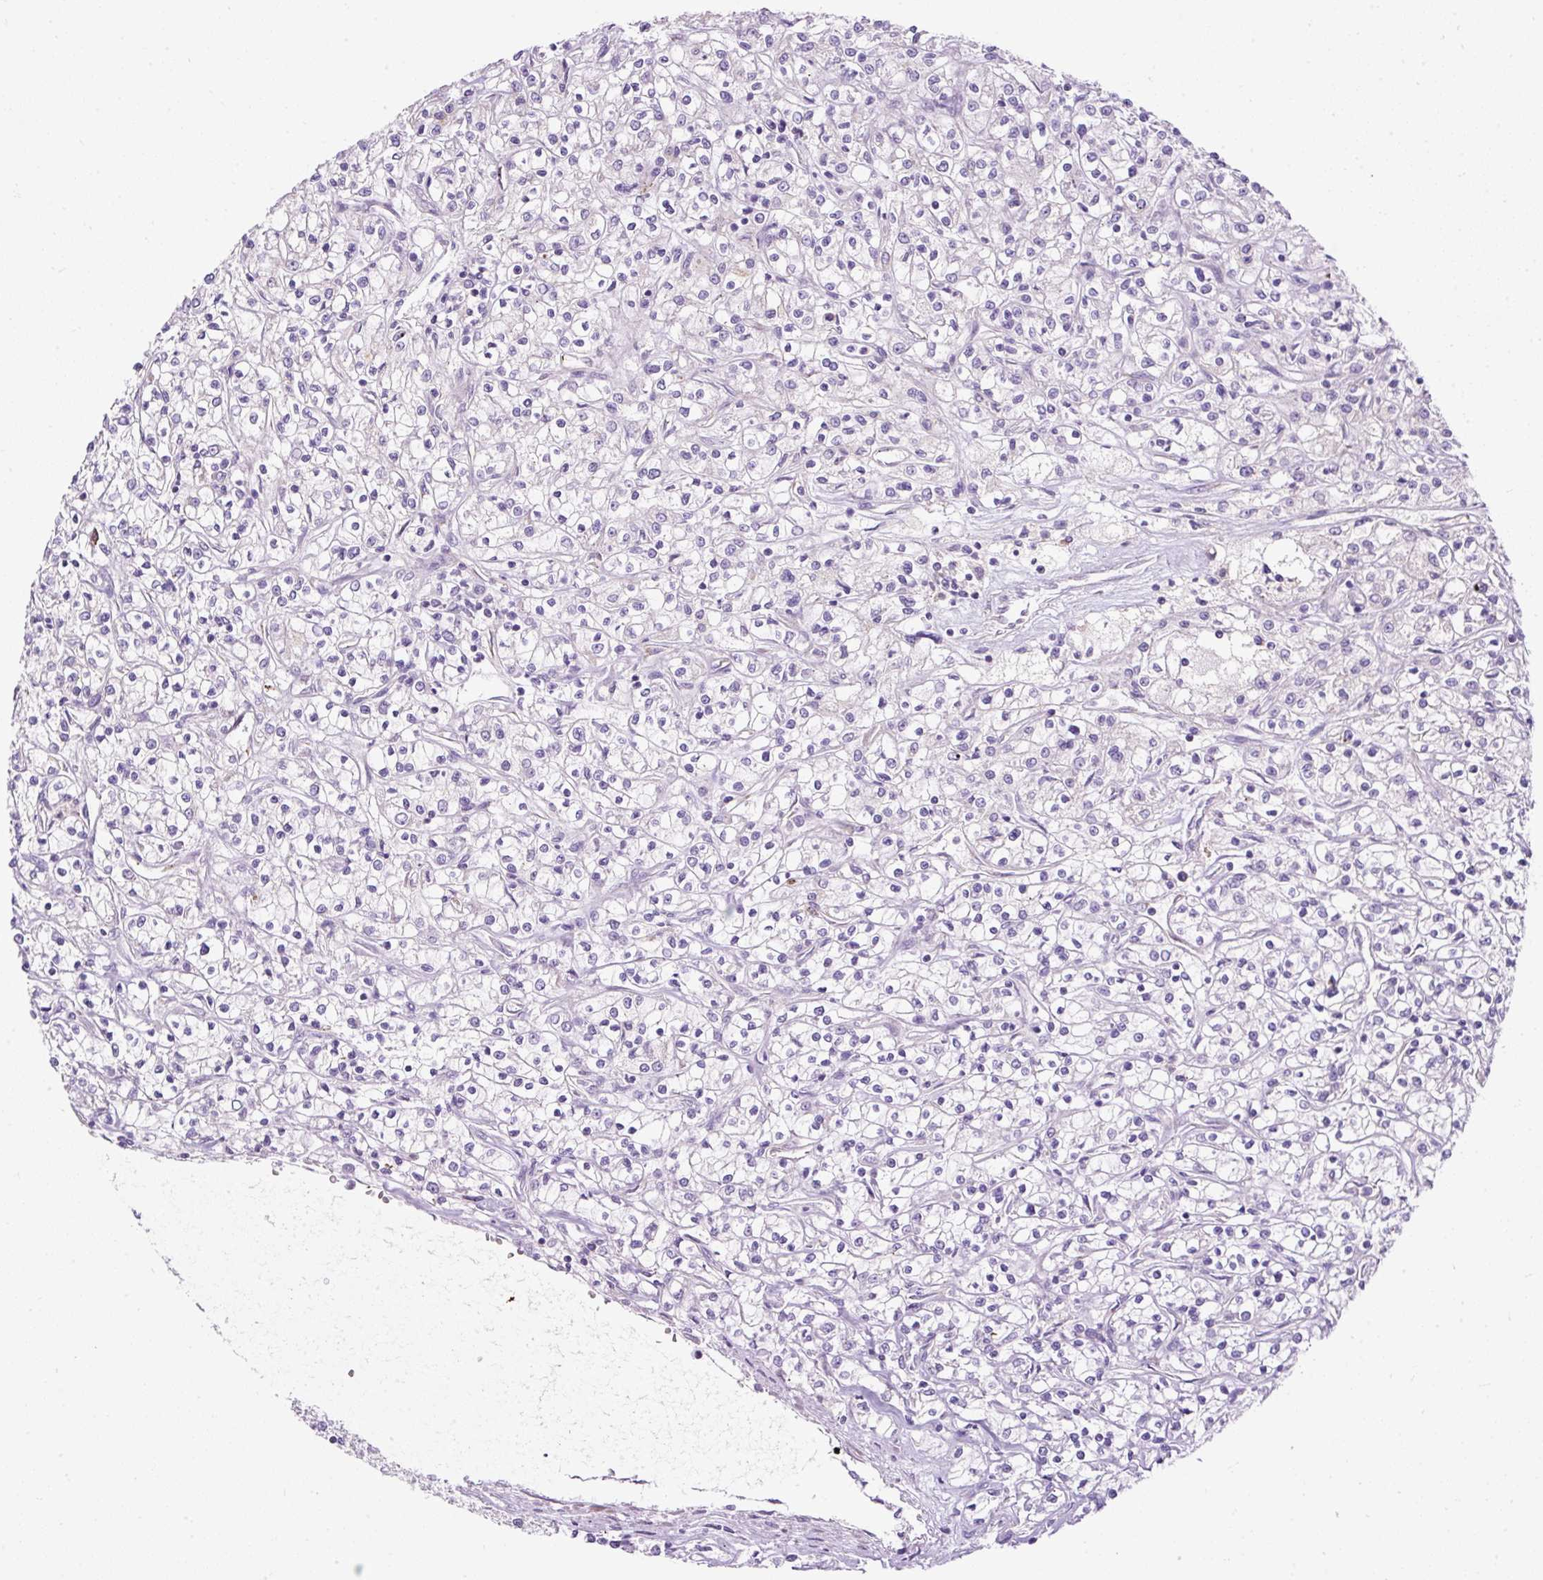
{"staining": {"intensity": "negative", "quantity": "none", "location": "none"}, "tissue": "renal cancer", "cell_type": "Tumor cells", "image_type": "cancer", "snomed": [{"axis": "morphology", "description": "Adenocarcinoma, NOS"}, {"axis": "topography", "description": "Kidney"}], "caption": "This is an immunohistochemistry photomicrograph of human renal cancer (adenocarcinoma). There is no positivity in tumor cells.", "gene": "FMC1", "patient": {"sex": "female", "age": 59}}